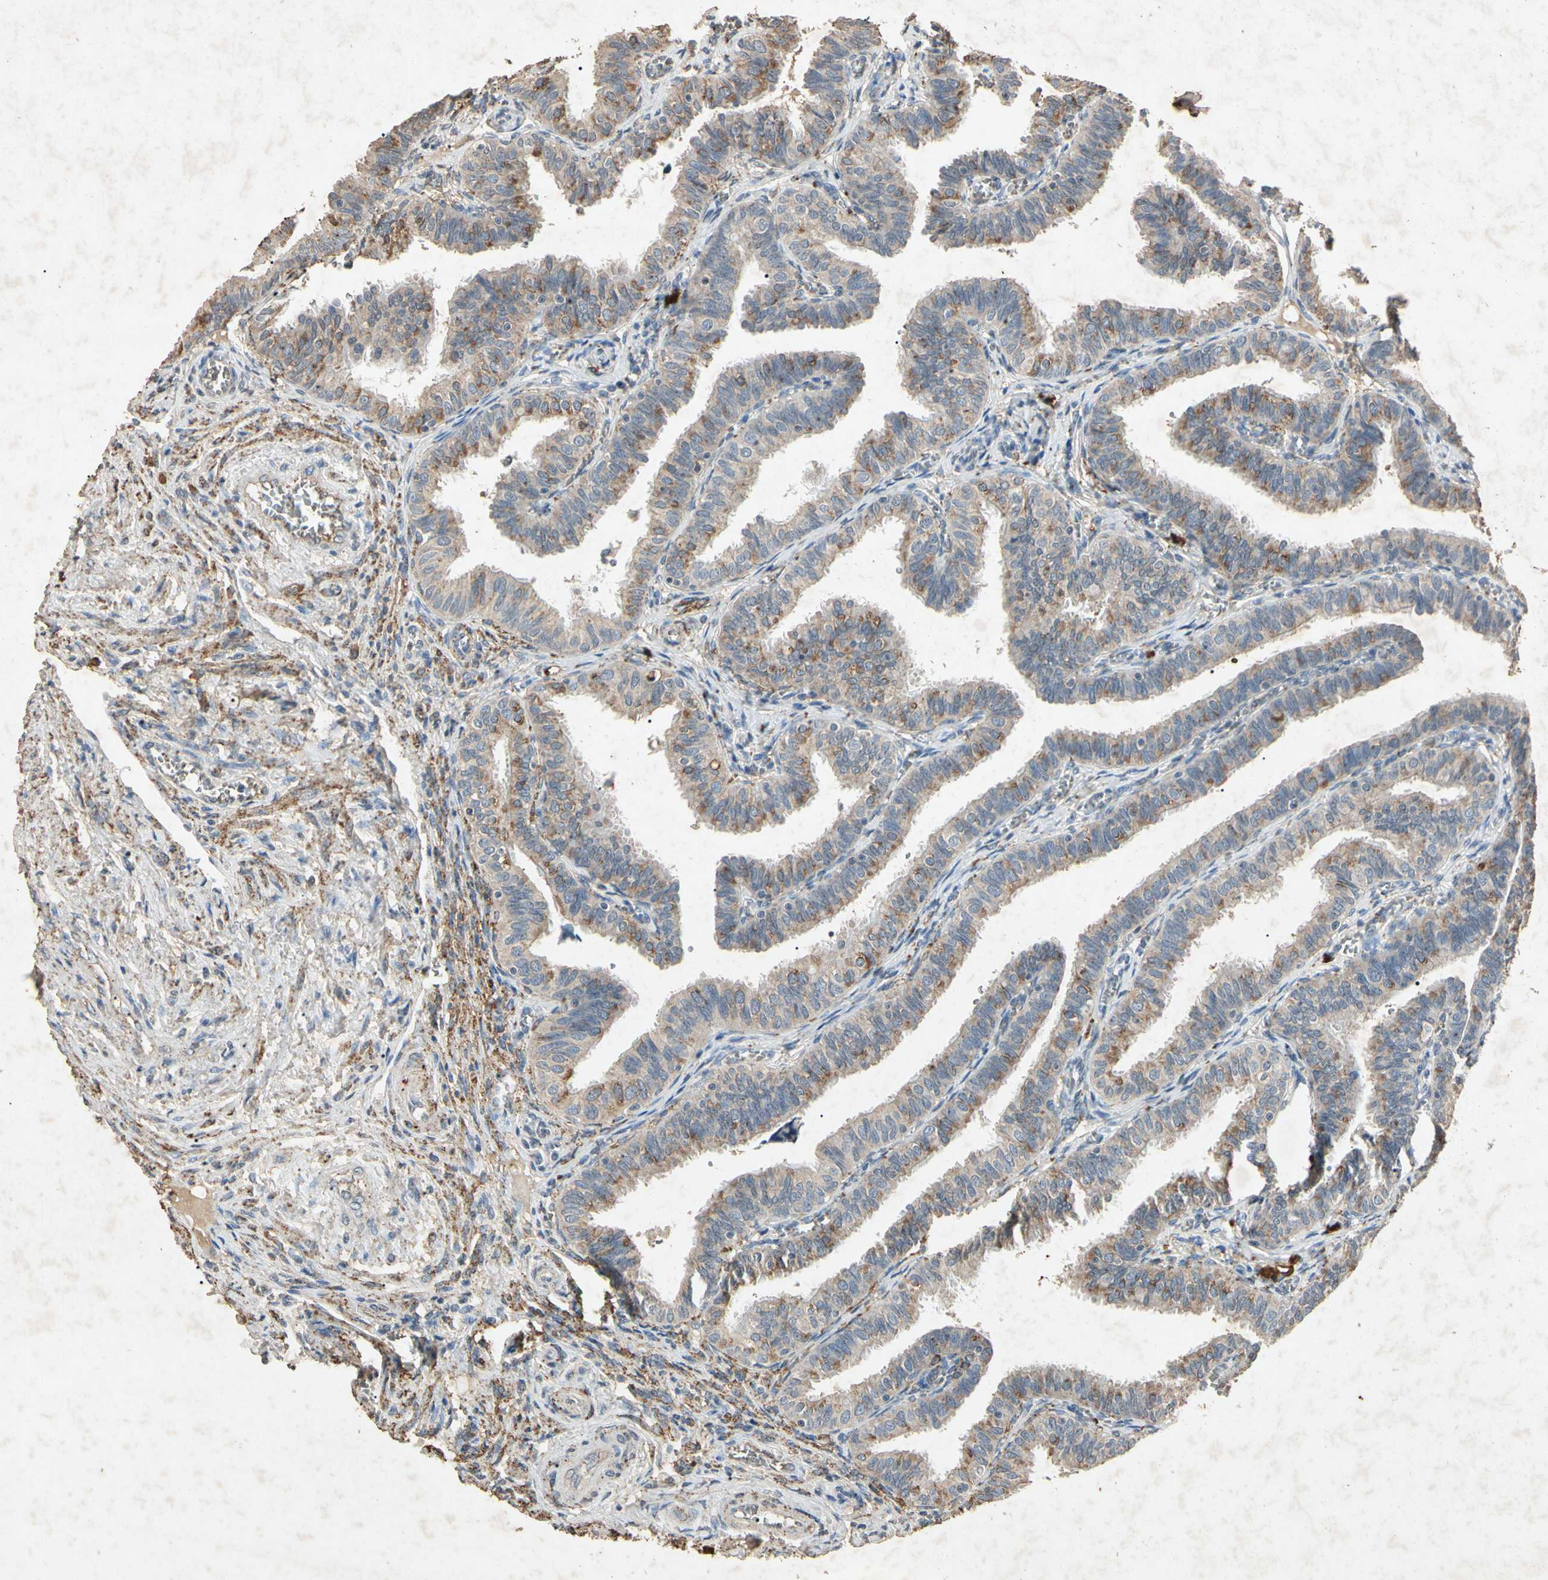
{"staining": {"intensity": "weak", "quantity": ">75%", "location": "cytoplasmic/membranous"}, "tissue": "fallopian tube", "cell_type": "Glandular cells", "image_type": "normal", "snomed": [{"axis": "morphology", "description": "Normal tissue, NOS"}, {"axis": "topography", "description": "Fallopian tube"}], "caption": "A low amount of weak cytoplasmic/membranous expression is identified in about >75% of glandular cells in unremarkable fallopian tube.", "gene": "MSRB1", "patient": {"sex": "female", "age": 46}}